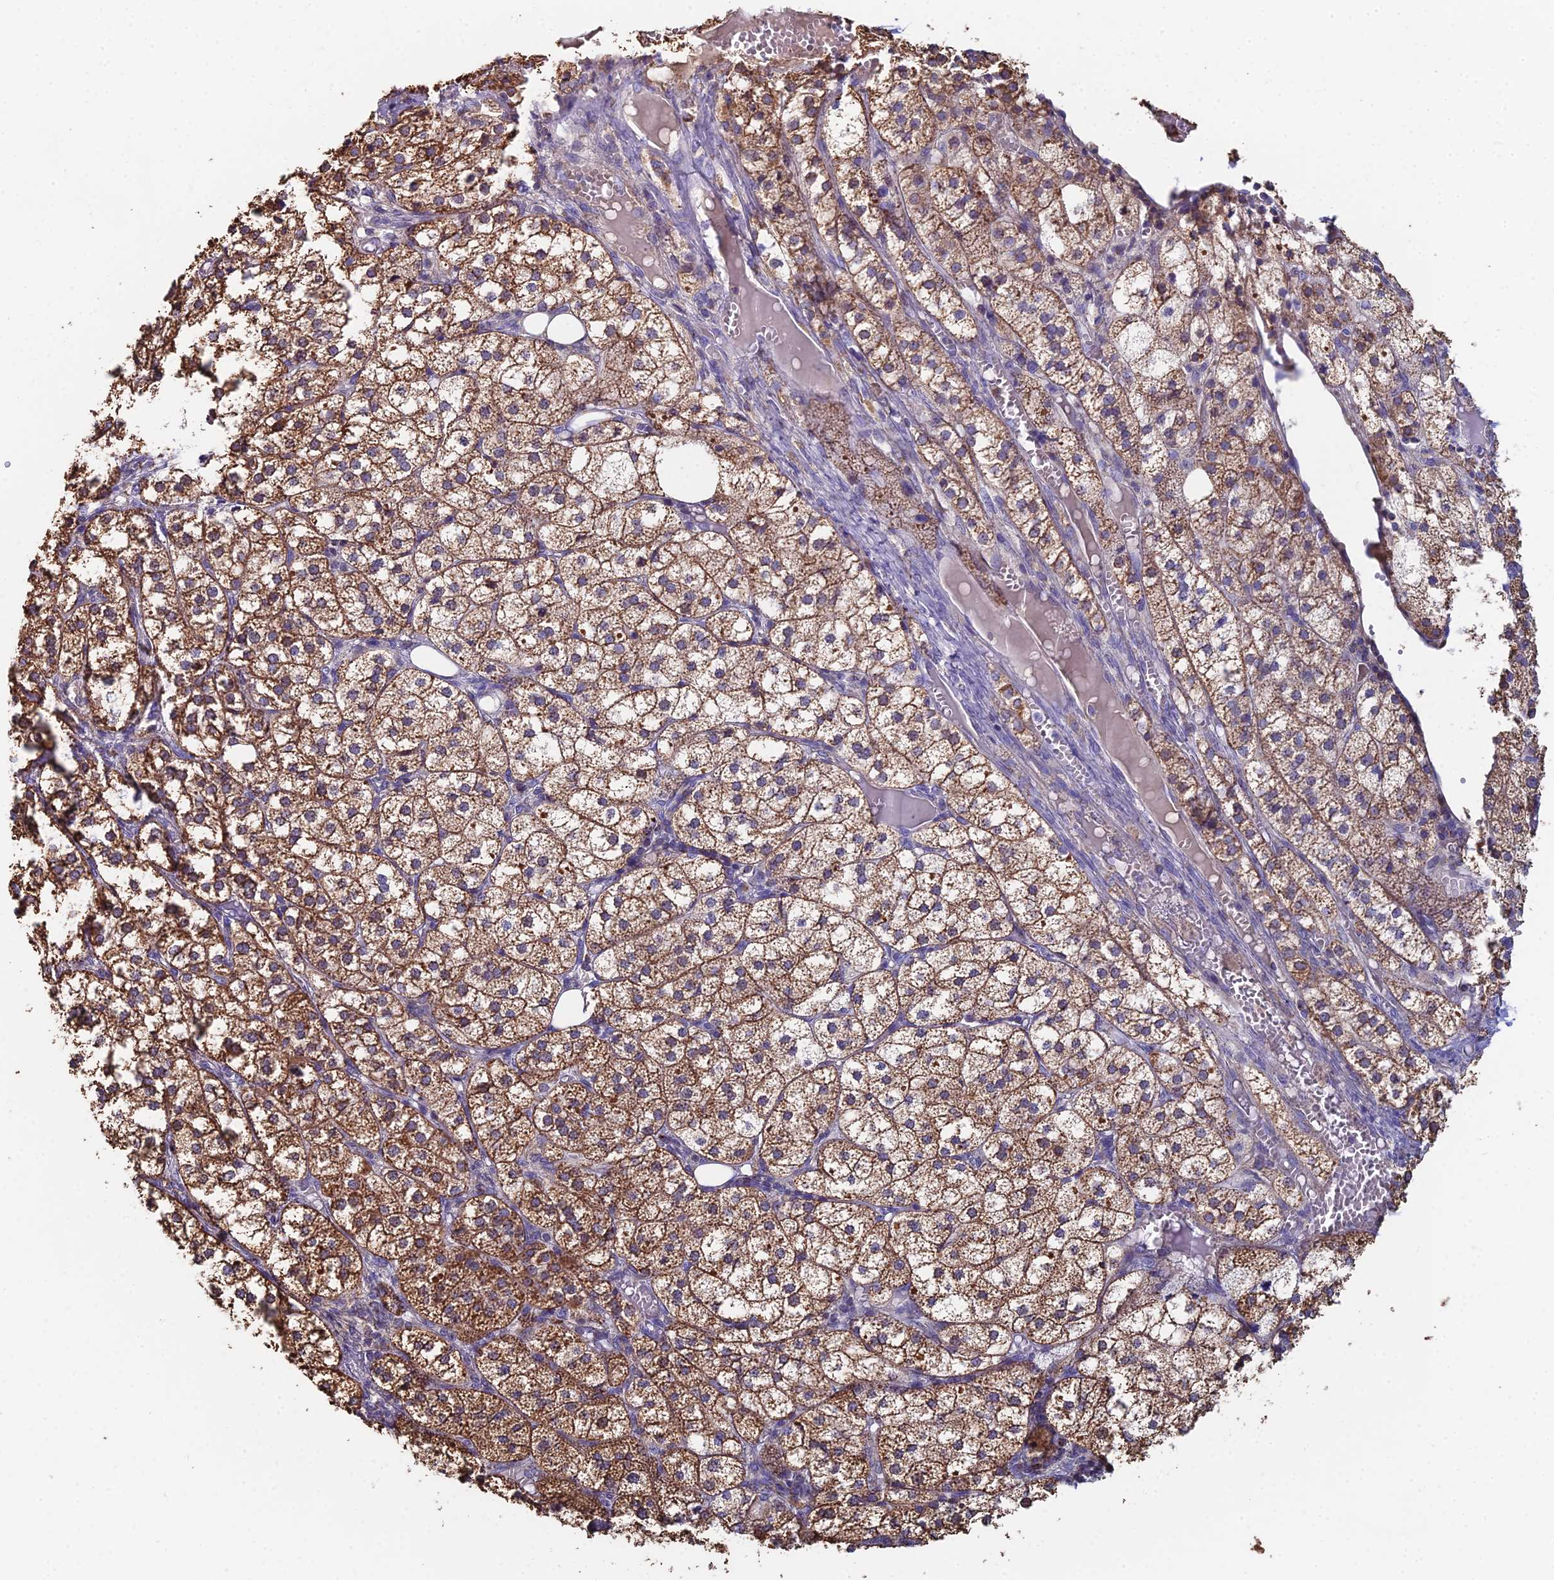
{"staining": {"intensity": "strong", "quantity": ">75%", "location": "cytoplasmic/membranous"}, "tissue": "adrenal gland", "cell_type": "Glandular cells", "image_type": "normal", "snomed": [{"axis": "morphology", "description": "Normal tissue, NOS"}, {"axis": "topography", "description": "Adrenal gland"}], "caption": "High-magnification brightfield microscopy of benign adrenal gland stained with DAB (brown) and counterstained with hematoxylin (blue). glandular cells exhibit strong cytoplasmic/membranous positivity is appreciated in about>75% of cells. (IHC, brightfield microscopy, high magnification).", "gene": "SPOCK2", "patient": {"sex": "female", "age": 61}}